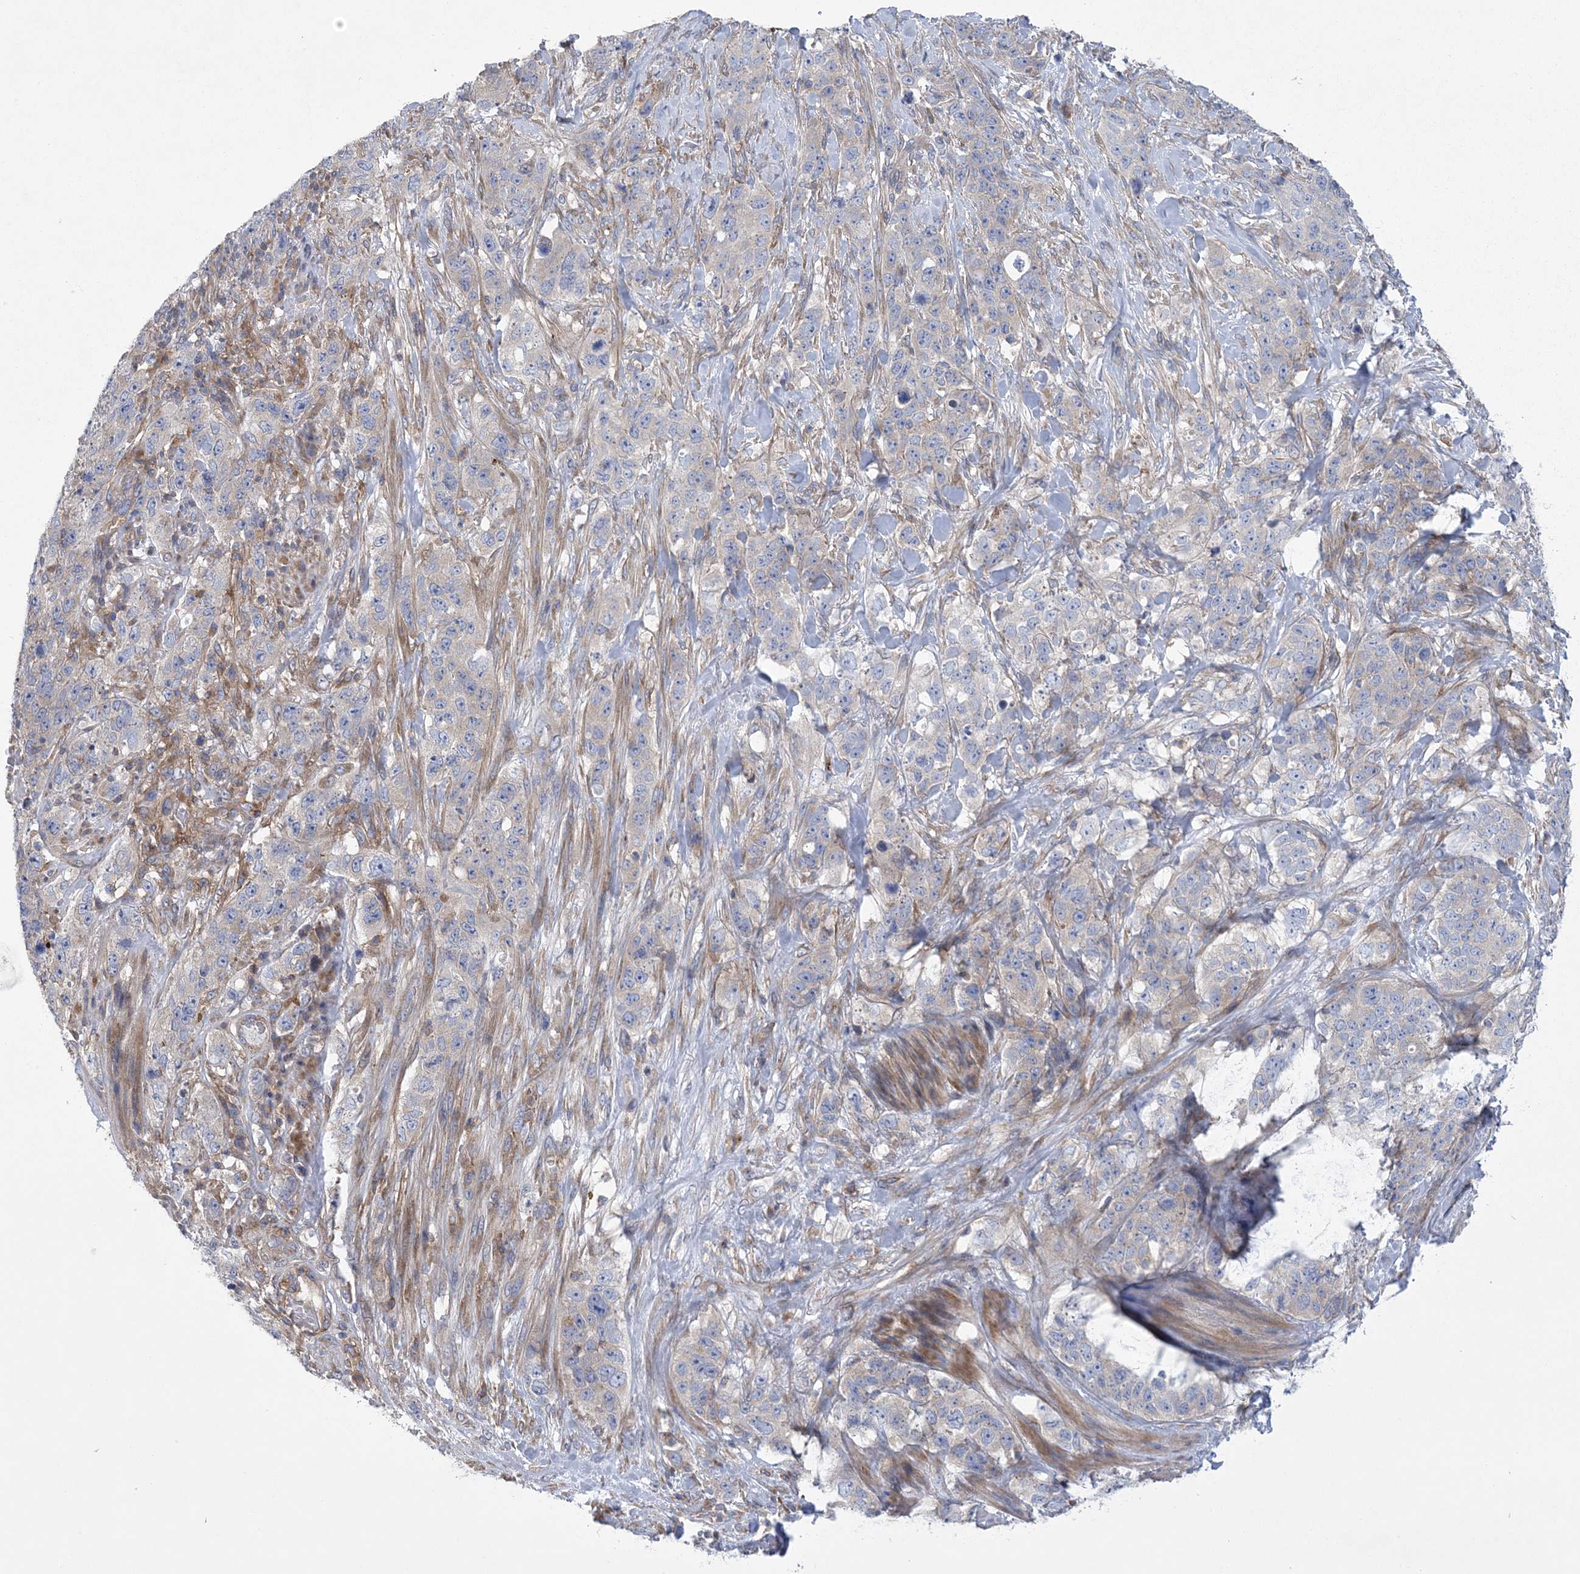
{"staining": {"intensity": "negative", "quantity": "none", "location": "none"}, "tissue": "stomach cancer", "cell_type": "Tumor cells", "image_type": "cancer", "snomed": [{"axis": "morphology", "description": "Adenocarcinoma, NOS"}, {"axis": "topography", "description": "Stomach"}], "caption": "A high-resolution photomicrograph shows immunohistochemistry staining of stomach cancer (adenocarcinoma), which reveals no significant staining in tumor cells.", "gene": "ARSJ", "patient": {"sex": "male", "age": 48}}